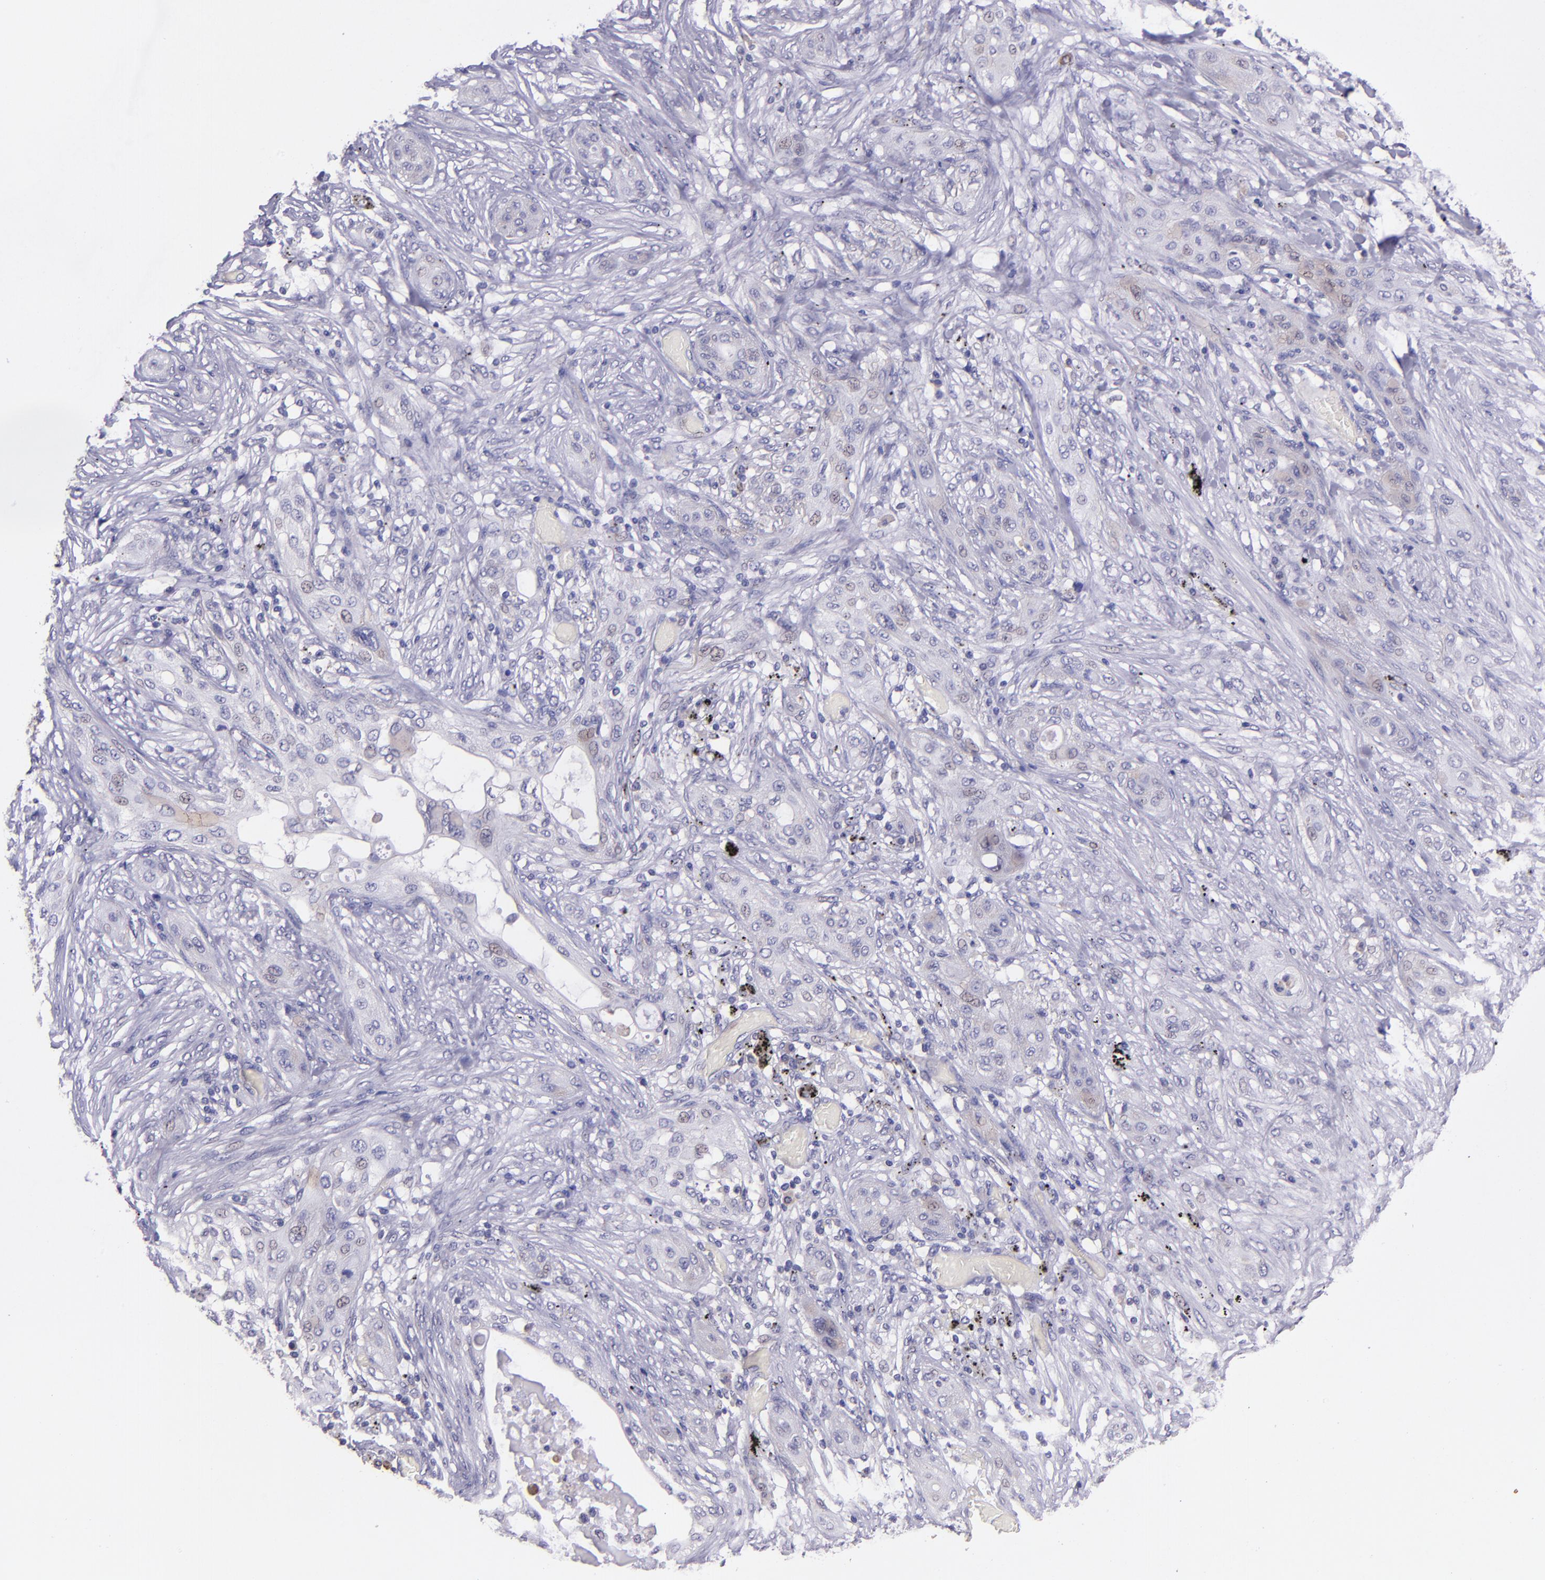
{"staining": {"intensity": "negative", "quantity": "none", "location": "none"}, "tissue": "lung cancer", "cell_type": "Tumor cells", "image_type": "cancer", "snomed": [{"axis": "morphology", "description": "Squamous cell carcinoma, NOS"}, {"axis": "topography", "description": "Lung"}], "caption": "The immunohistochemistry micrograph has no significant staining in tumor cells of lung cancer (squamous cell carcinoma) tissue.", "gene": "PAPPA", "patient": {"sex": "female", "age": 47}}